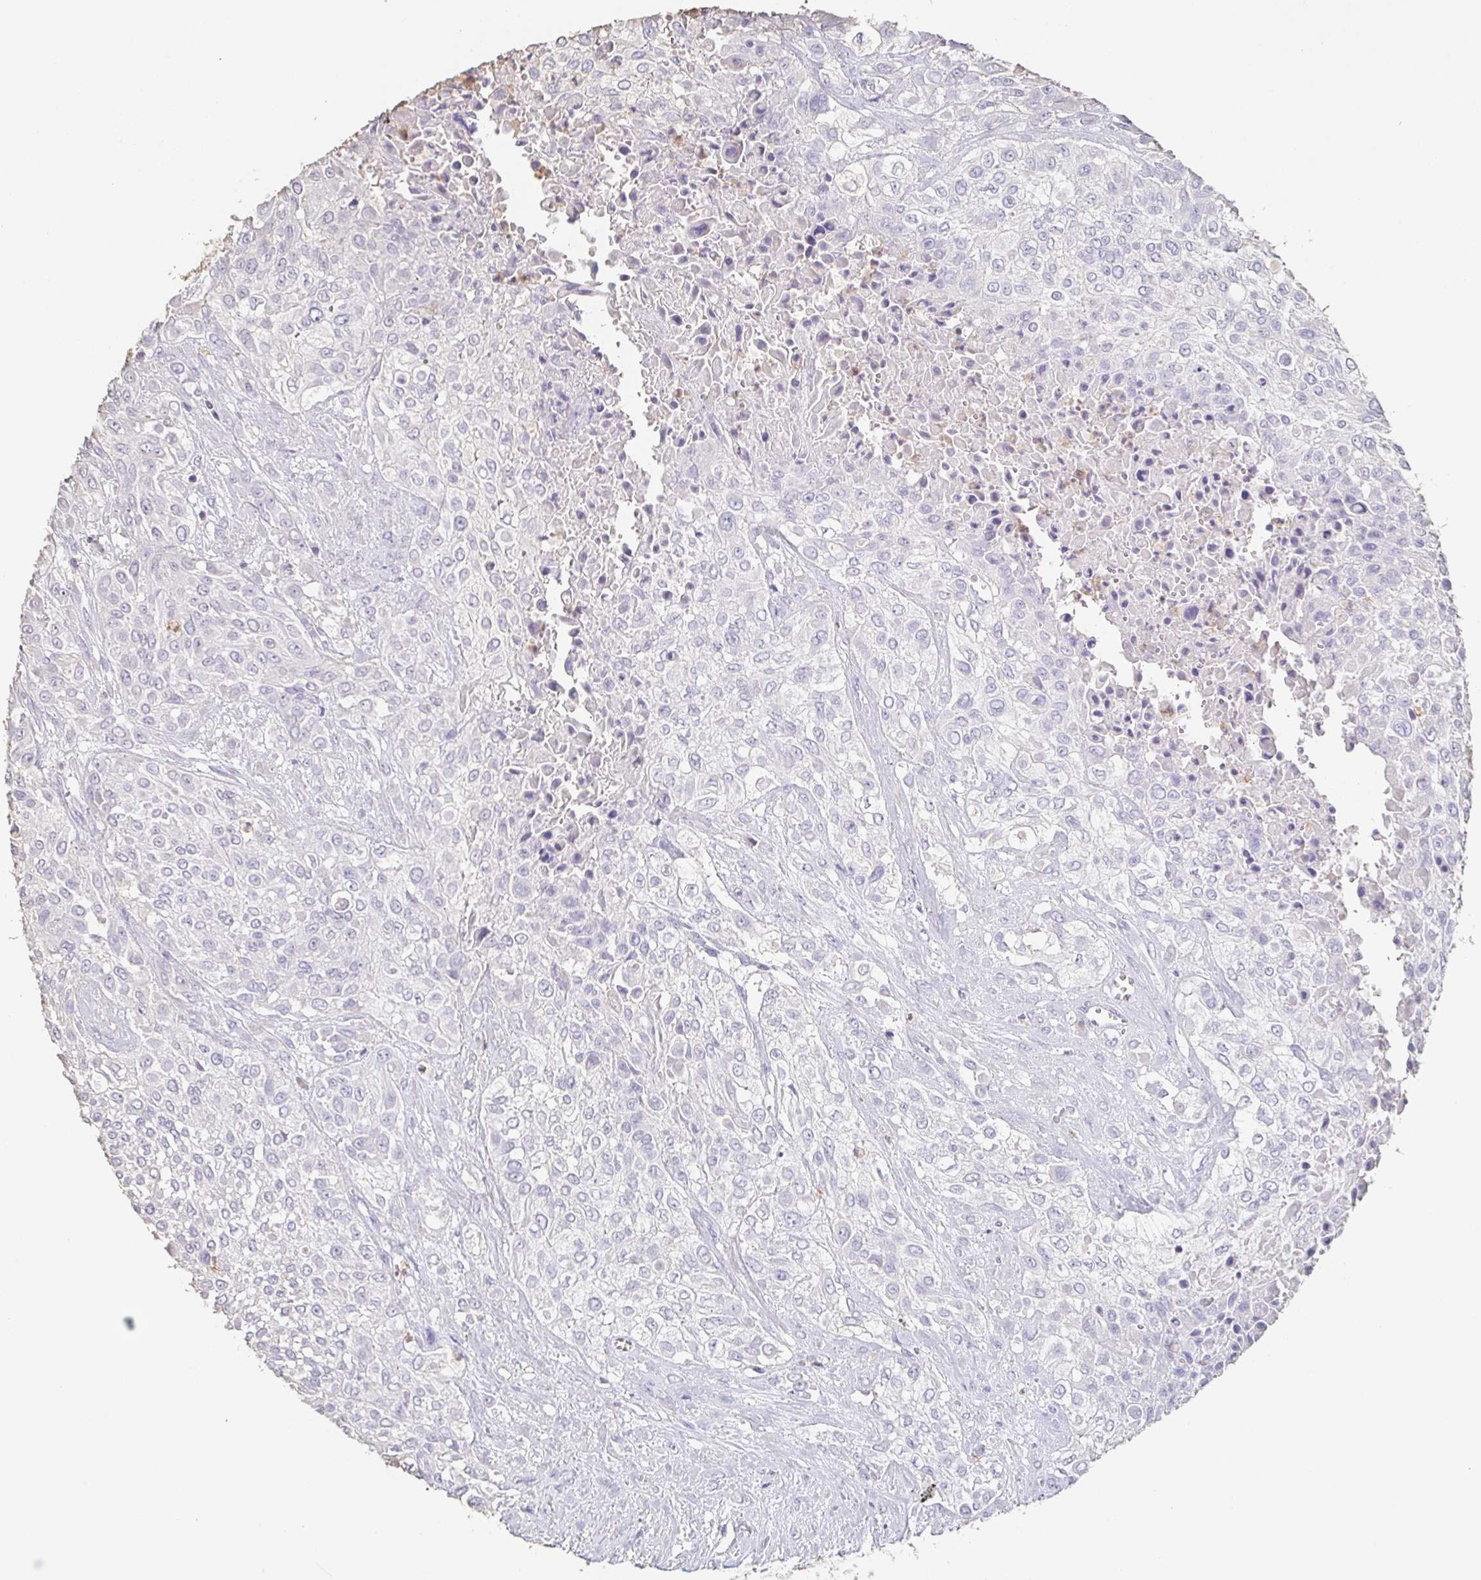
{"staining": {"intensity": "negative", "quantity": "none", "location": "none"}, "tissue": "urothelial cancer", "cell_type": "Tumor cells", "image_type": "cancer", "snomed": [{"axis": "morphology", "description": "Urothelial carcinoma, High grade"}, {"axis": "topography", "description": "Urinary bladder"}], "caption": "Human high-grade urothelial carcinoma stained for a protein using immunohistochemistry (IHC) shows no staining in tumor cells.", "gene": "BPIFA2", "patient": {"sex": "male", "age": 57}}